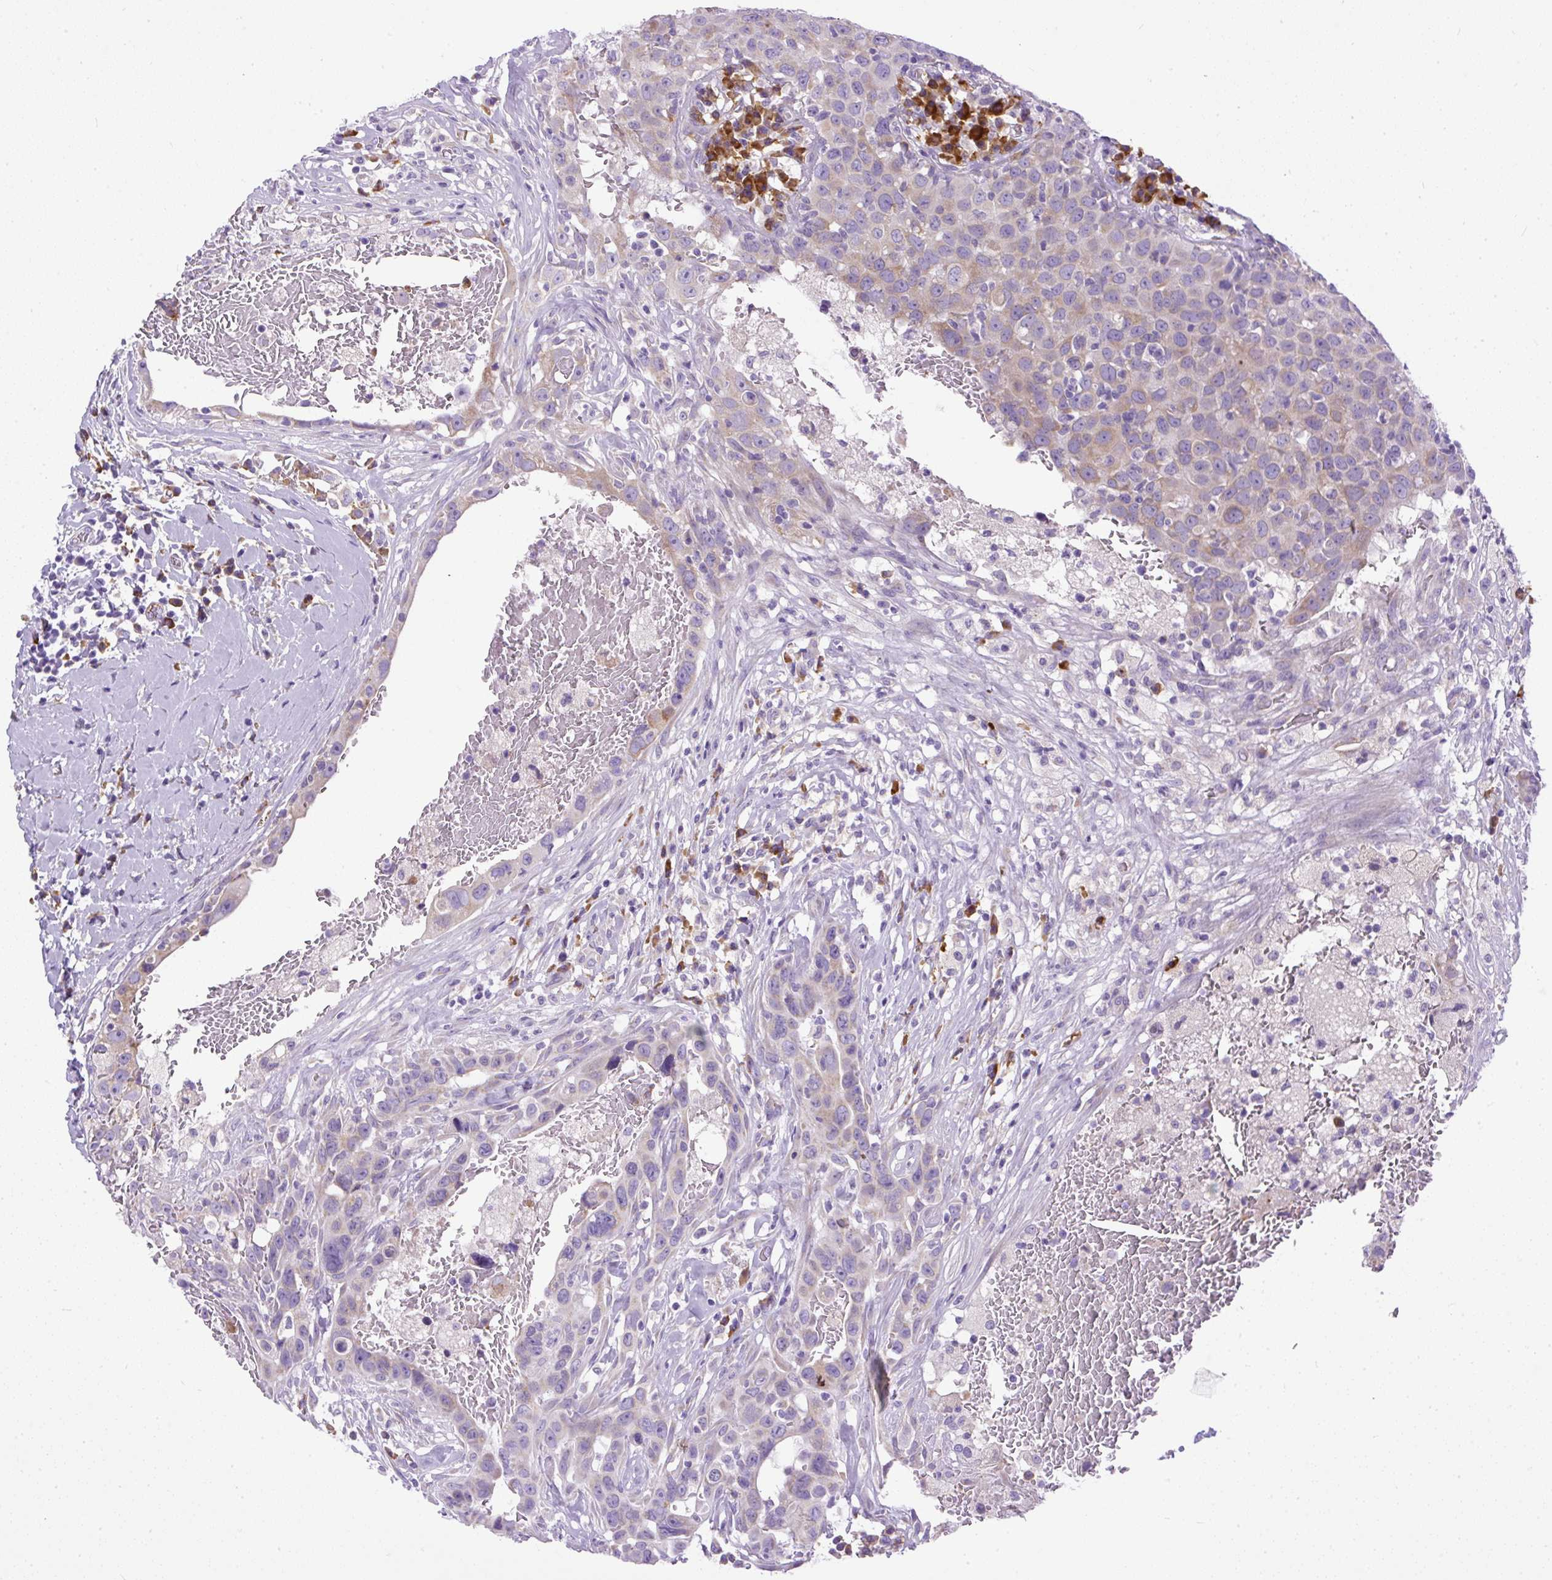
{"staining": {"intensity": "weak", "quantity": "<25%", "location": "cytoplasmic/membranous"}, "tissue": "breast cancer", "cell_type": "Tumor cells", "image_type": "cancer", "snomed": [{"axis": "morphology", "description": "Duct carcinoma"}, {"axis": "topography", "description": "Breast"}], "caption": "High magnification brightfield microscopy of breast cancer (infiltrating ductal carcinoma) stained with DAB (brown) and counterstained with hematoxylin (blue): tumor cells show no significant expression. Nuclei are stained in blue.", "gene": "SYBU", "patient": {"sex": "female", "age": 27}}